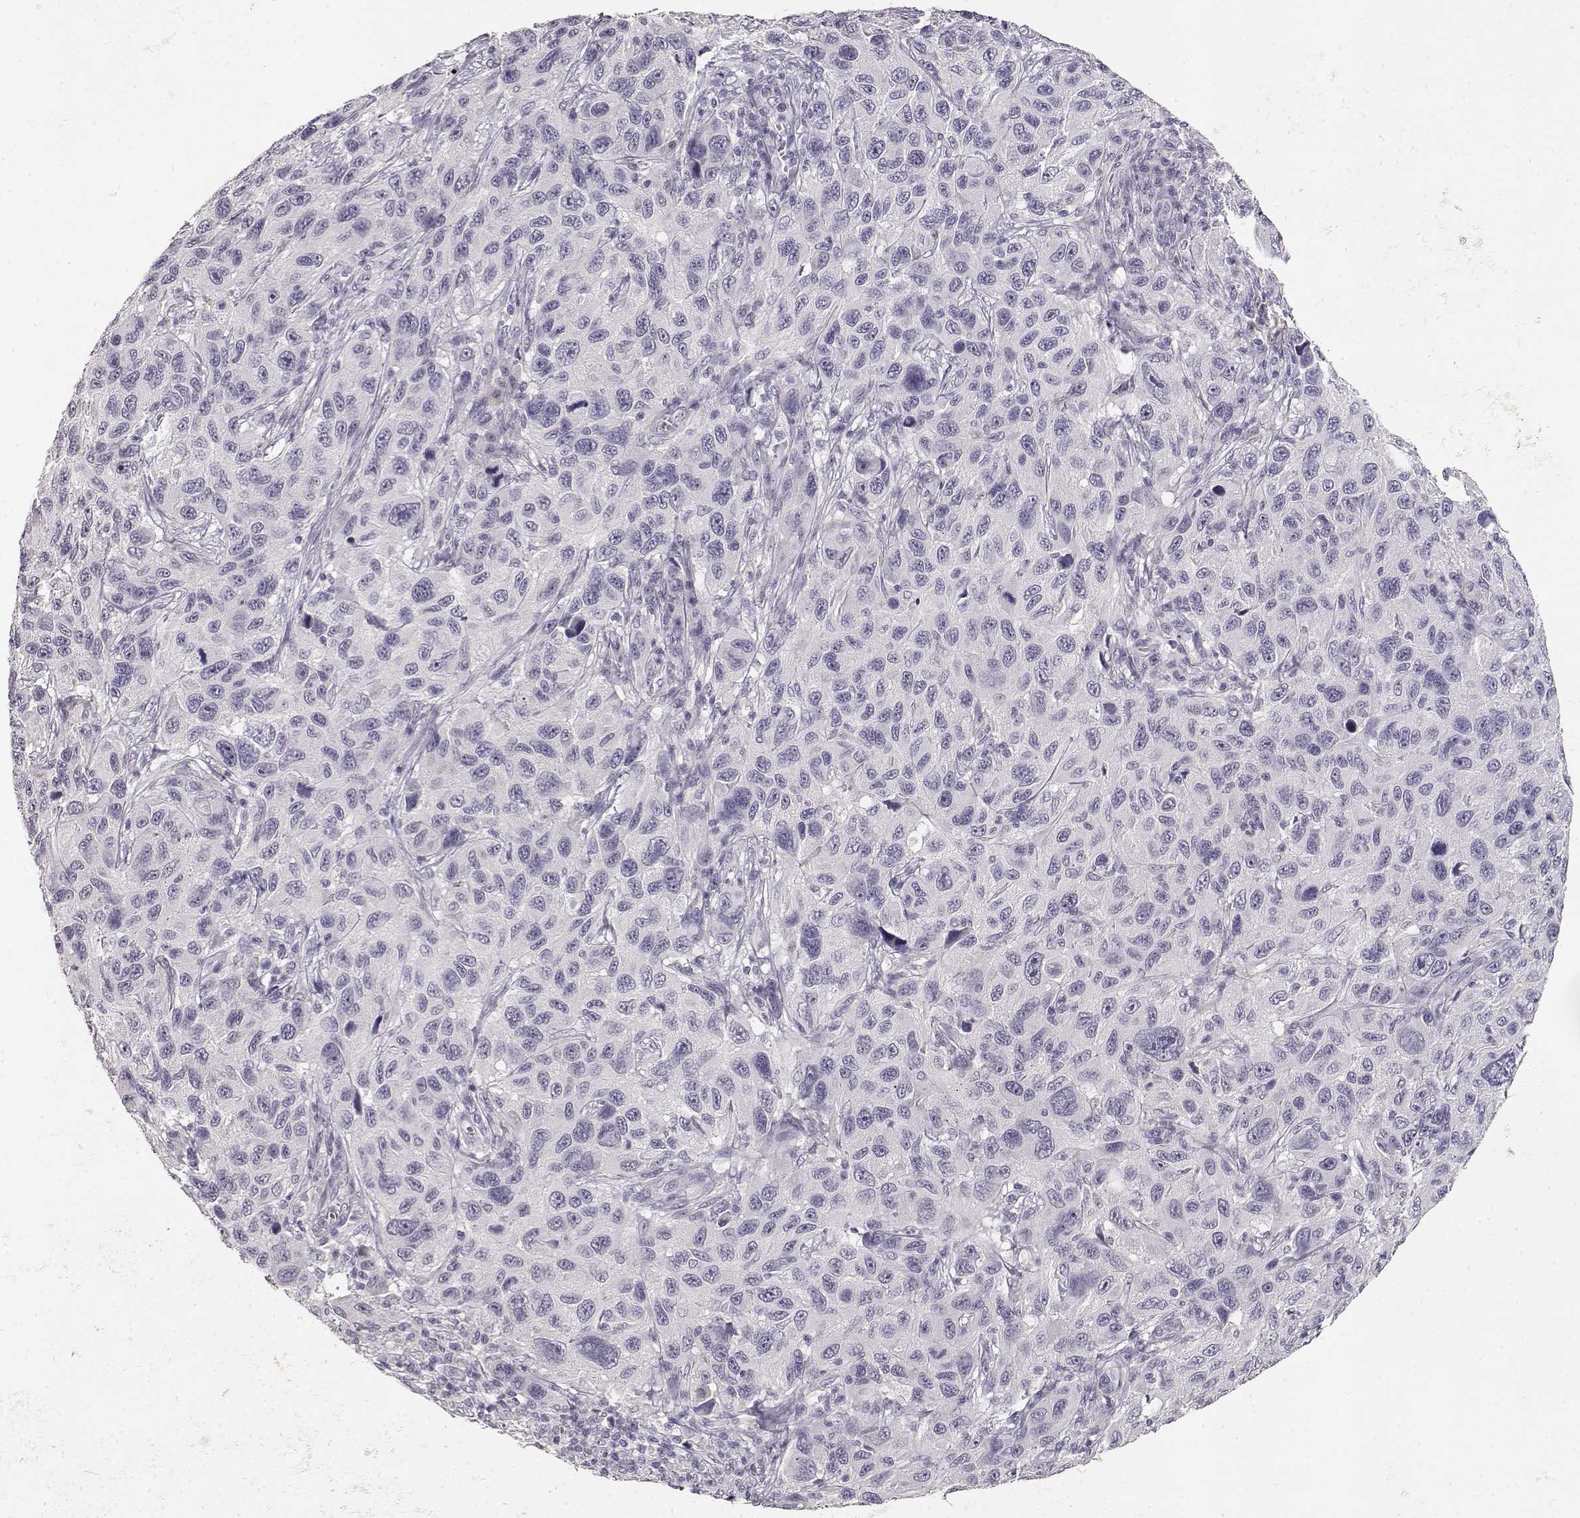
{"staining": {"intensity": "negative", "quantity": "none", "location": "none"}, "tissue": "melanoma", "cell_type": "Tumor cells", "image_type": "cancer", "snomed": [{"axis": "morphology", "description": "Malignant melanoma, NOS"}, {"axis": "topography", "description": "Skin"}], "caption": "High power microscopy micrograph of an IHC histopathology image of malignant melanoma, revealing no significant staining in tumor cells.", "gene": "TPH2", "patient": {"sex": "male", "age": 53}}